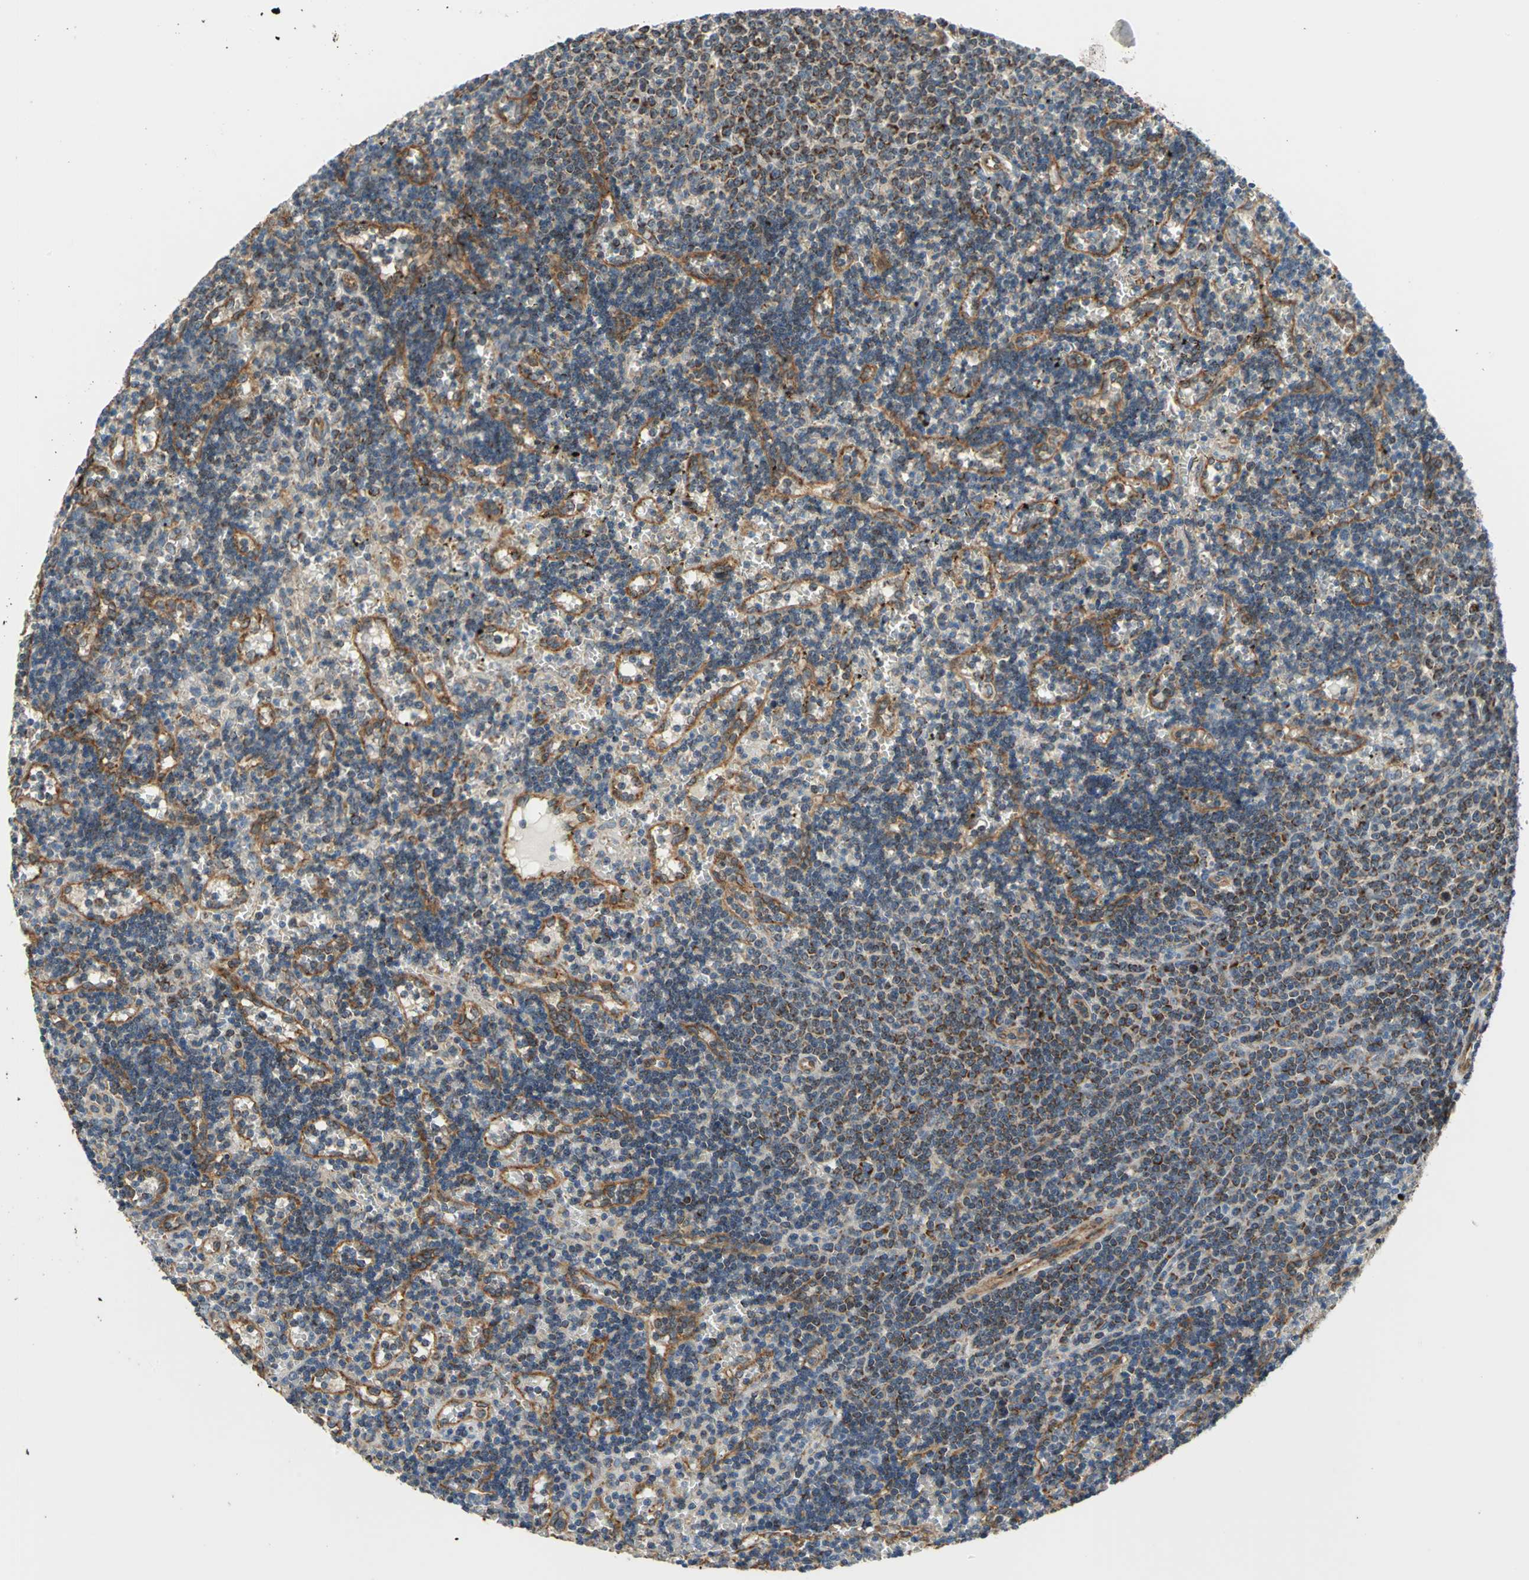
{"staining": {"intensity": "moderate", "quantity": "25%-75%", "location": "cytoplasmic/membranous"}, "tissue": "lymphoma", "cell_type": "Tumor cells", "image_type": "cancer", "snomed": [{"axis": "morphology", "description": "Malignant lymphoma, non-Hodgkin's type, Low grade"}, {"axis": "topography", "description": "Spleen"}], "caption": "The immunohistochemical stain highlights moderate cytoplasmic/membranous expression in tumor cells of low-grade malignant lymphoma, non-Hodgkin's type tissue.", "gene": "MRPS22", "patient": {"sex": "male", "age": 60}}